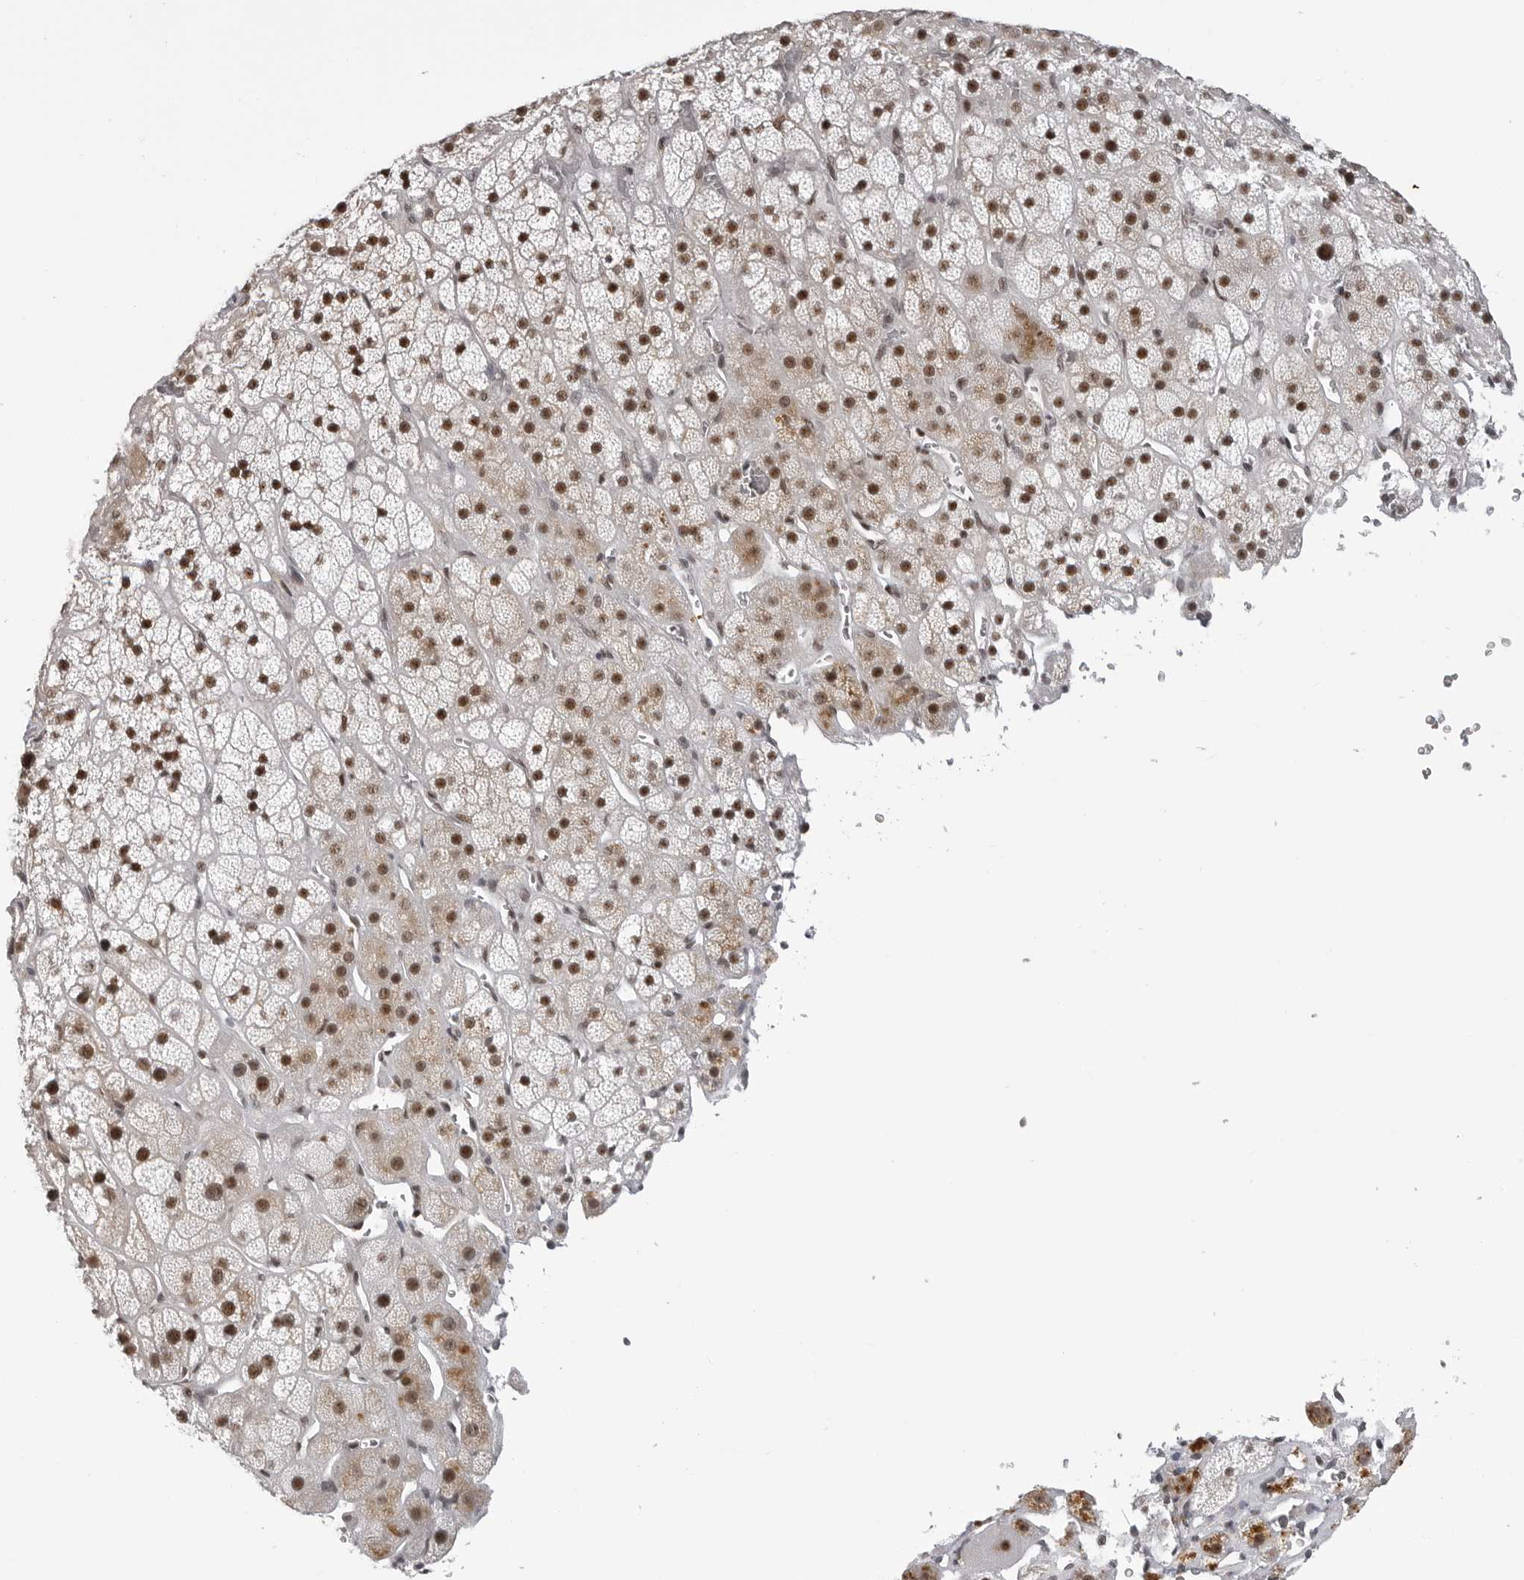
{"staining": {"intensity": "strong", "quantity": ">75%", "location": "nuclear"}, "tissue": "adrenal gland", "cell_type": "Glandular cells", "image_type": "normal", "snomed": [{"axis": "morphology", "description": "Normal tissue, NOS"}, {"axis": "topography", "description": "Adrenal gland"}], "caption": "Protein expression analysis of normal human adrenal gland reveals strong nuclear expression in about >75% of glandular cells. The protein is shown in brown color, while the nuclei are stained blue.", "gene": "WRAP53", "patient": {"sex": "male", "age": 57}}